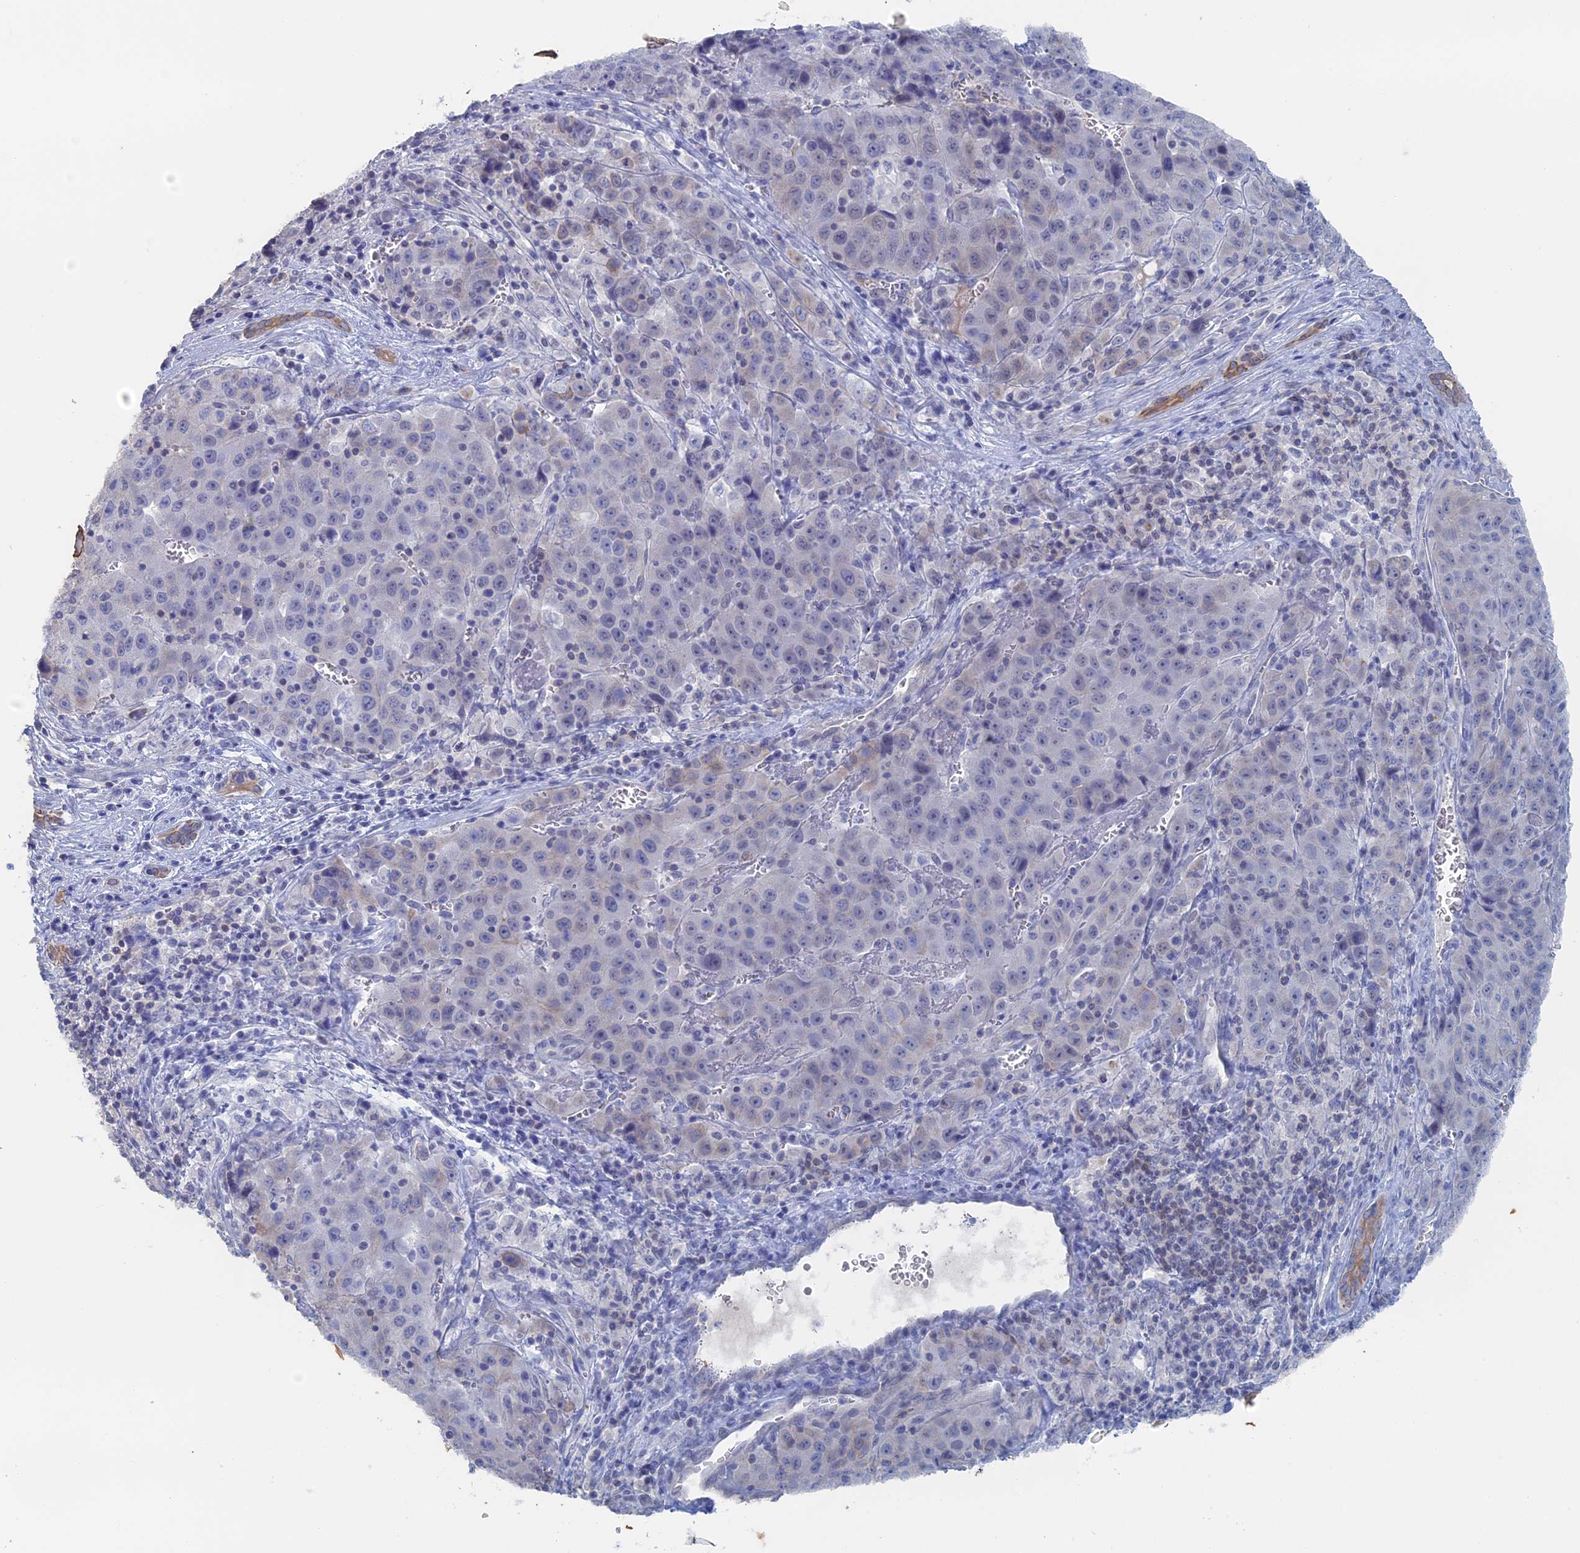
{"staining": {"intensity": "negative", "quantity": "none", "location": "none"}, "tissue": "liver cancer", "cell_type": "Tumor cells", "image_type": "cancer", "snomed": [{"axis": "morphology", "description": "Carcinoma, Hepatocellular, NOS"}, {"axis": "topography", "description": "Liver"}], "caption": "The histopathology image demonstrates no significant expression in tumor cells of liver hepatocellular carcinoma.", "gene": "IL7", "patient": {"sex": "female", "age": 53}}